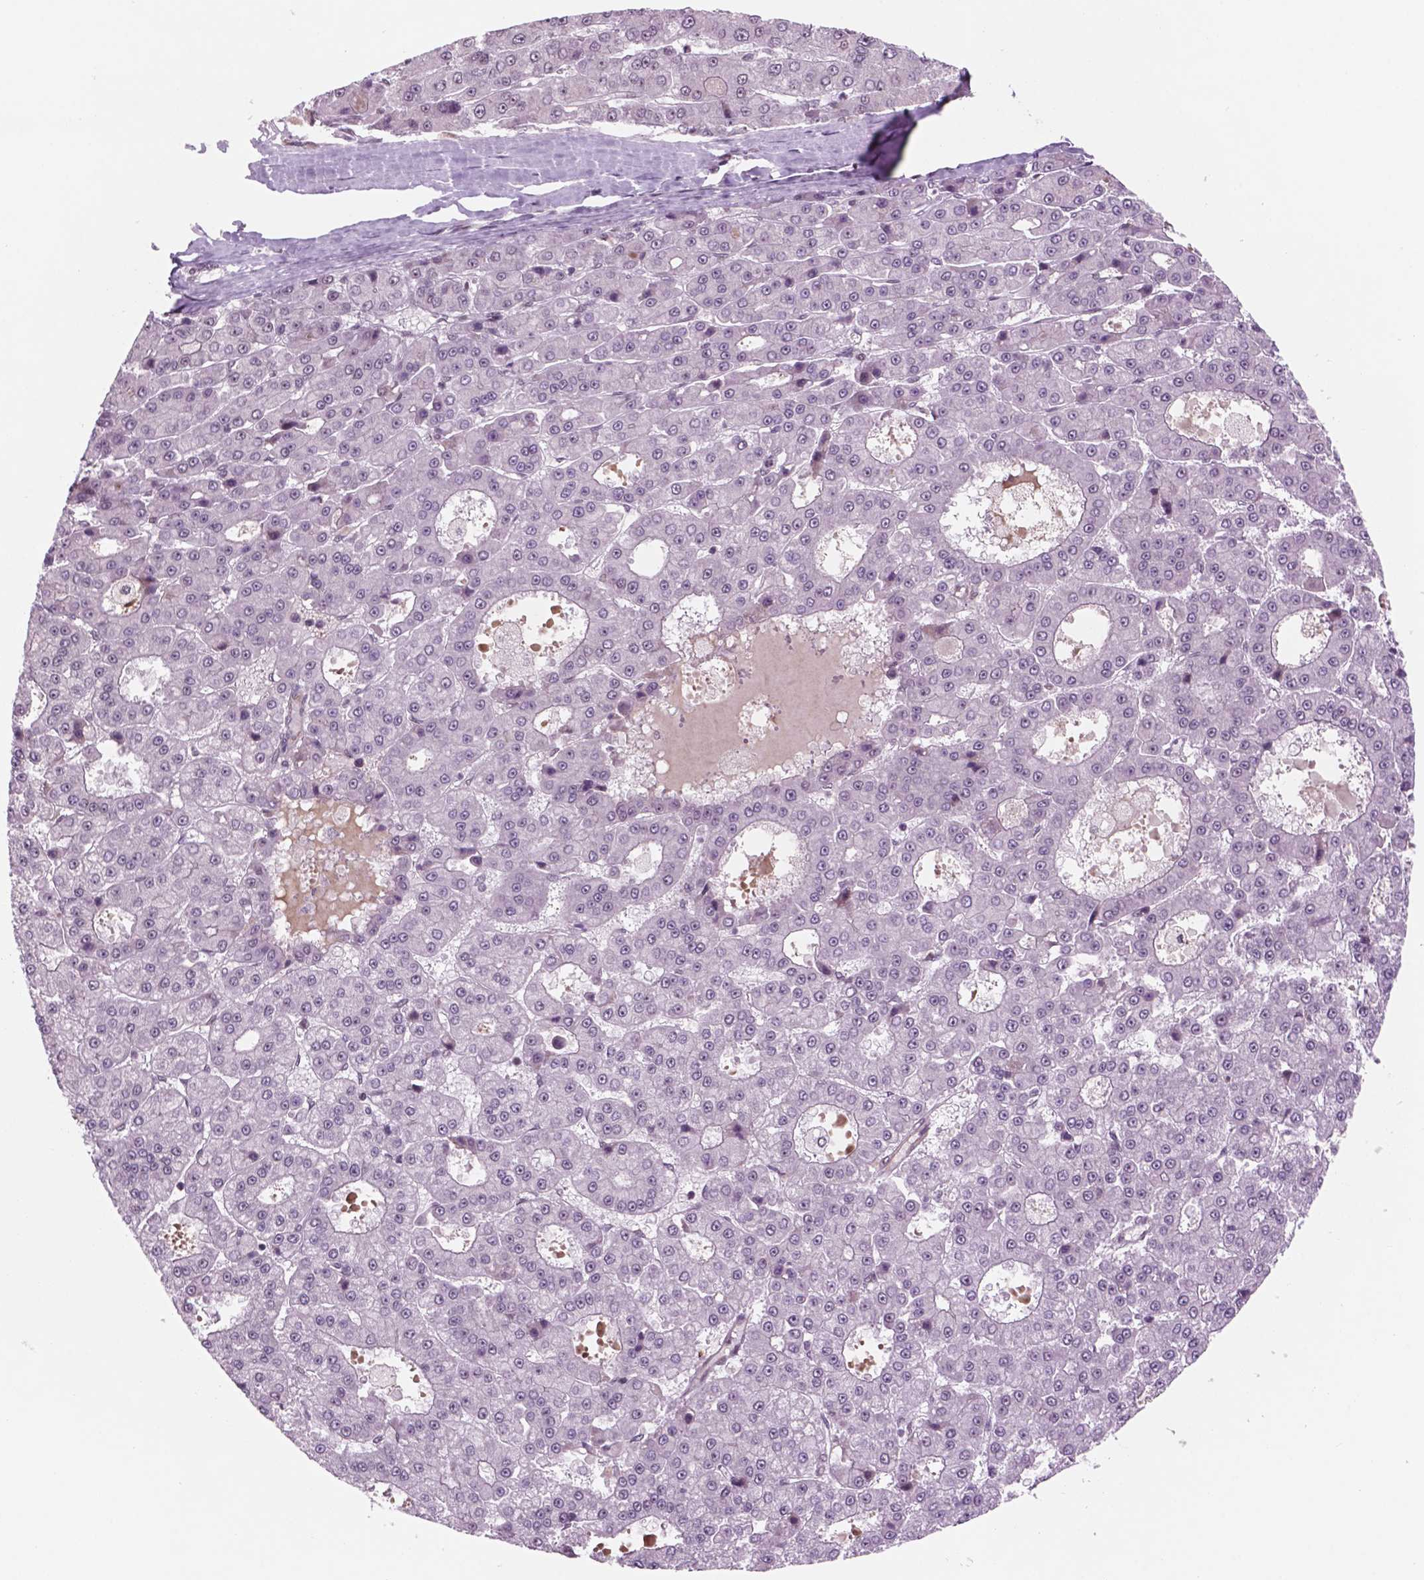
{"staining": {"intensity": "negative", "quantity": "none", "location": "none"}, "tissue": "liver cancer", "cell_type": "Tumor cells", "image_type": "cancer", "snomed": [{"axis": "morphology", "description": "Carcinoma, Hepatocellular, NOS"}, {"axis": "topography", "description": "Liver"}], "caption": "Tumor cells are negative for protein expression in human liver cancer (hepatocellular carcinoma).", "gene": "POLR2E", "patient": {"sex": "male", "age": 70}}